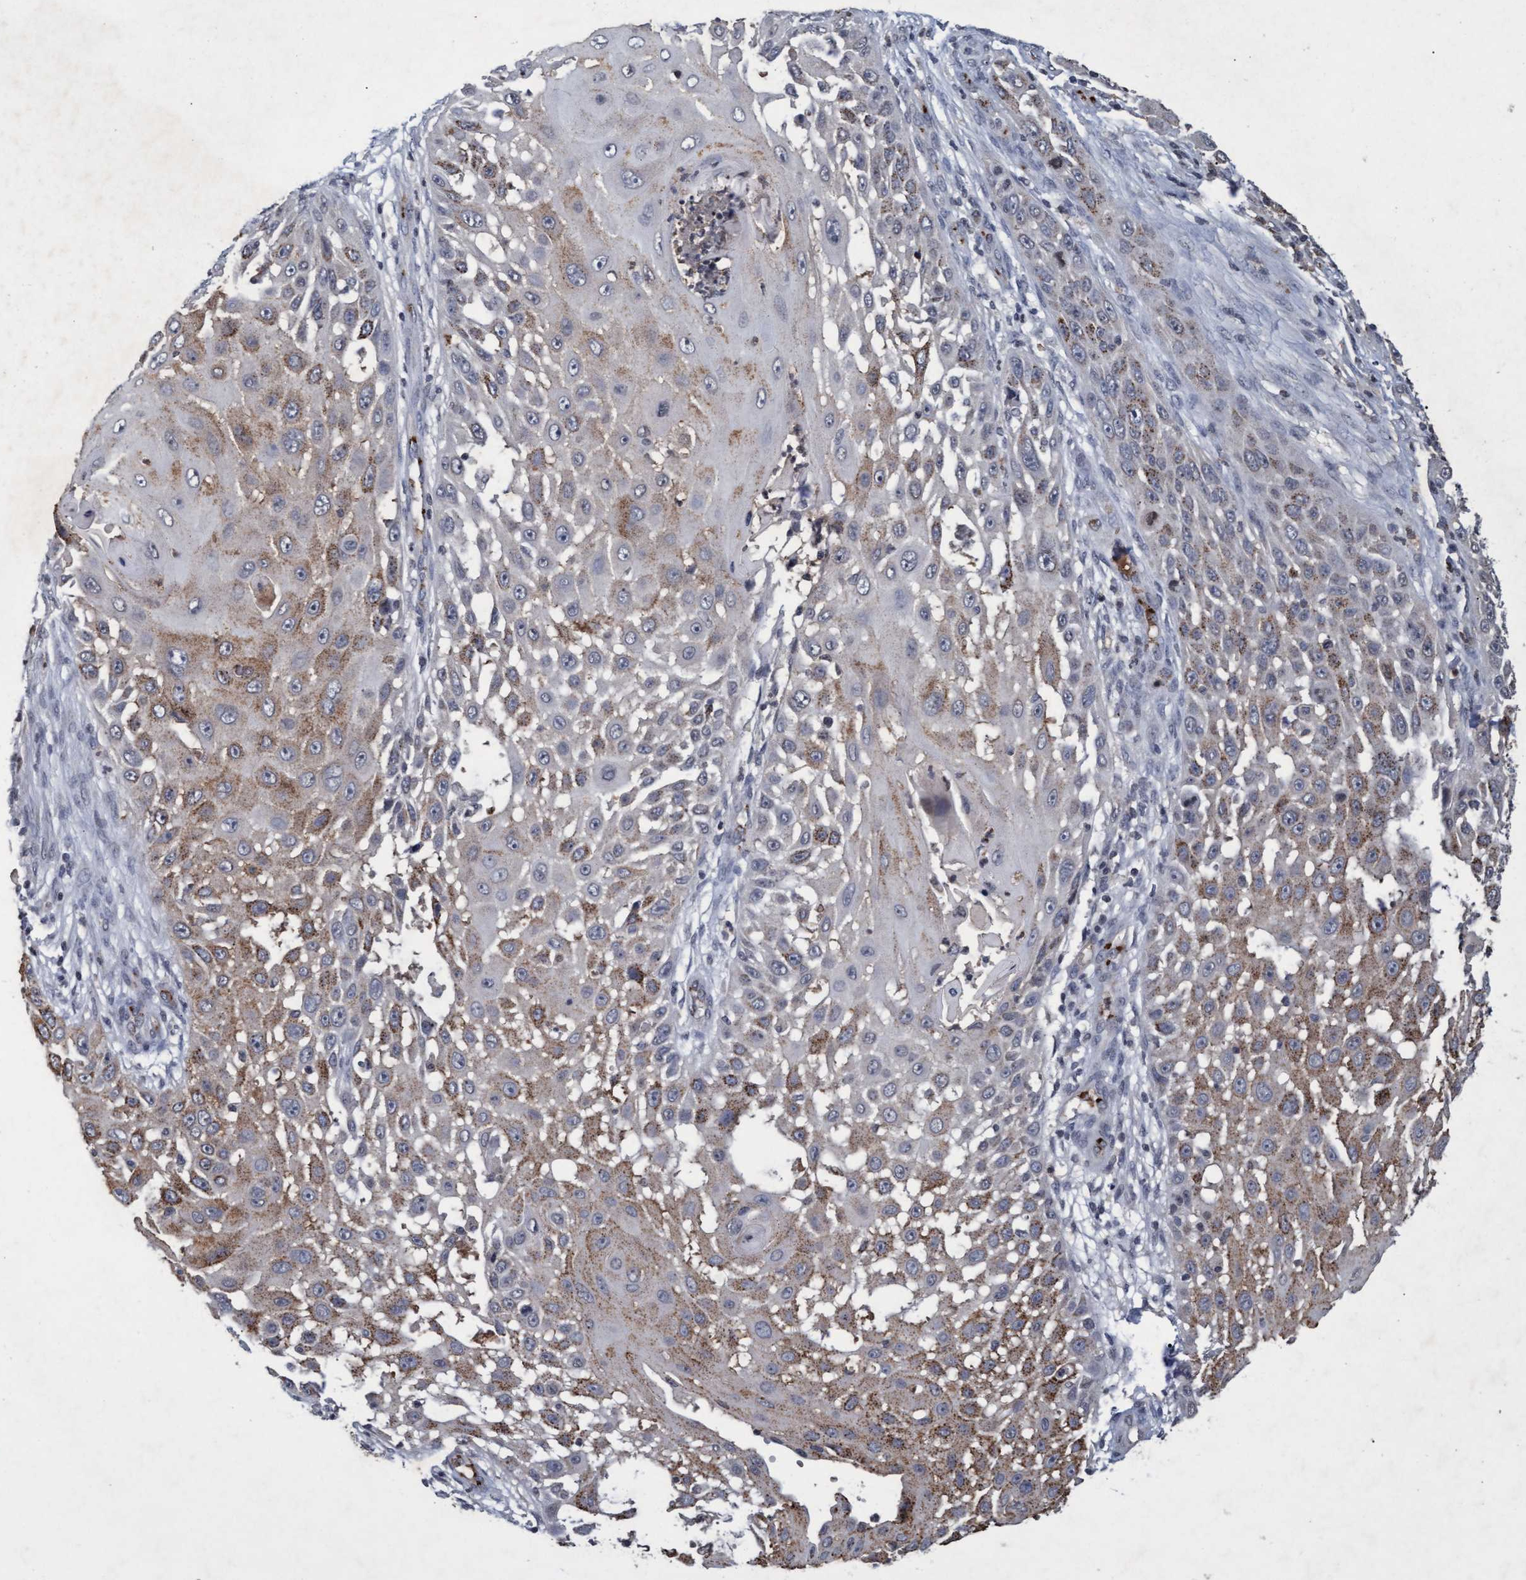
{"staining": {"intensity": "moderate", "quantity": "<25%", "location": "cytoplasmic/membranous"}, "tissue": "skin cancer", "cell_type": "Tumor cells", "image_type": "cancer", "snomed": [{"axis": "morphology", "description": "Squamous cell carcinoma, NOS"}, {"axis": "topography", "description": "Skin"}], "caption": "Immunohistochemistry histopathology image of neoplastic tissue: human skin cancer (squamous cell carcinoma) stained using immunohistochemistry reveals low levels of moderate protein expression localized specifically in the cytoplasmic/membranous of tumor cells, appearing as a cytoplasmic/membranous brown color.", "gene": "GALC", "patient": {"sex": "female", "age": 44}}